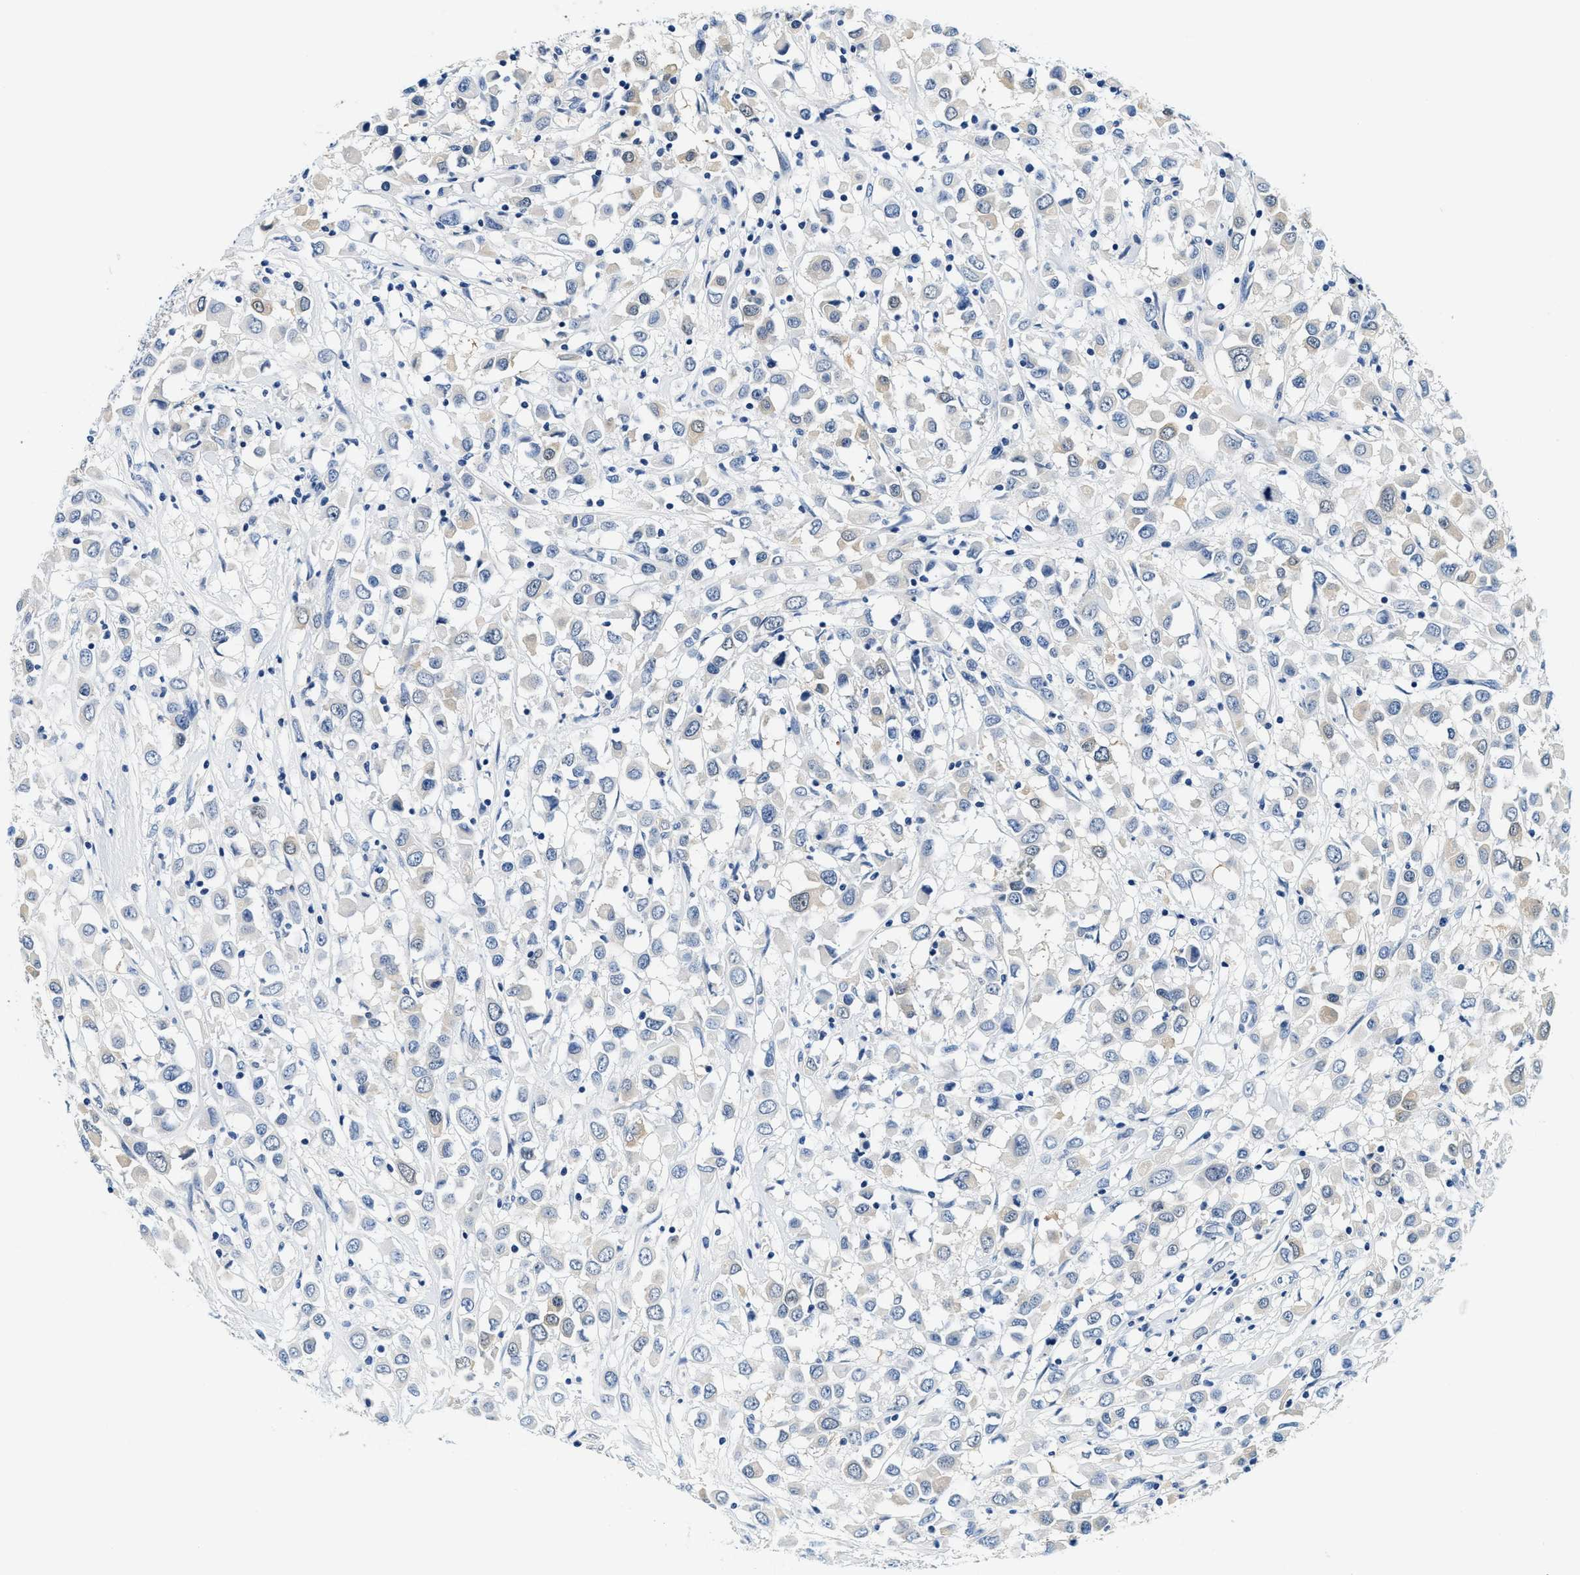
{"staining": {"intensity": "weak", "quantity": "<25%", "location": "cytoplasmic/membranous"}, "tissue": "breast cancer", "cell_type": "Tumor cells", "image_type": "cancer", "snomed": [{"axis": "morphology", "description": "Duct carcinoma"}, {"axis": "topography", "description": "Breast"}], "caption": "Immunohistochemistry (IHC) photomicrograph of neoplastic tissue: human breast intraductal carcinoma stained with DAB demonstrates no significant protein positivity in tumor cells.", "gene": "GSTM3", "patient": {"sex": "female", "age": 61}}